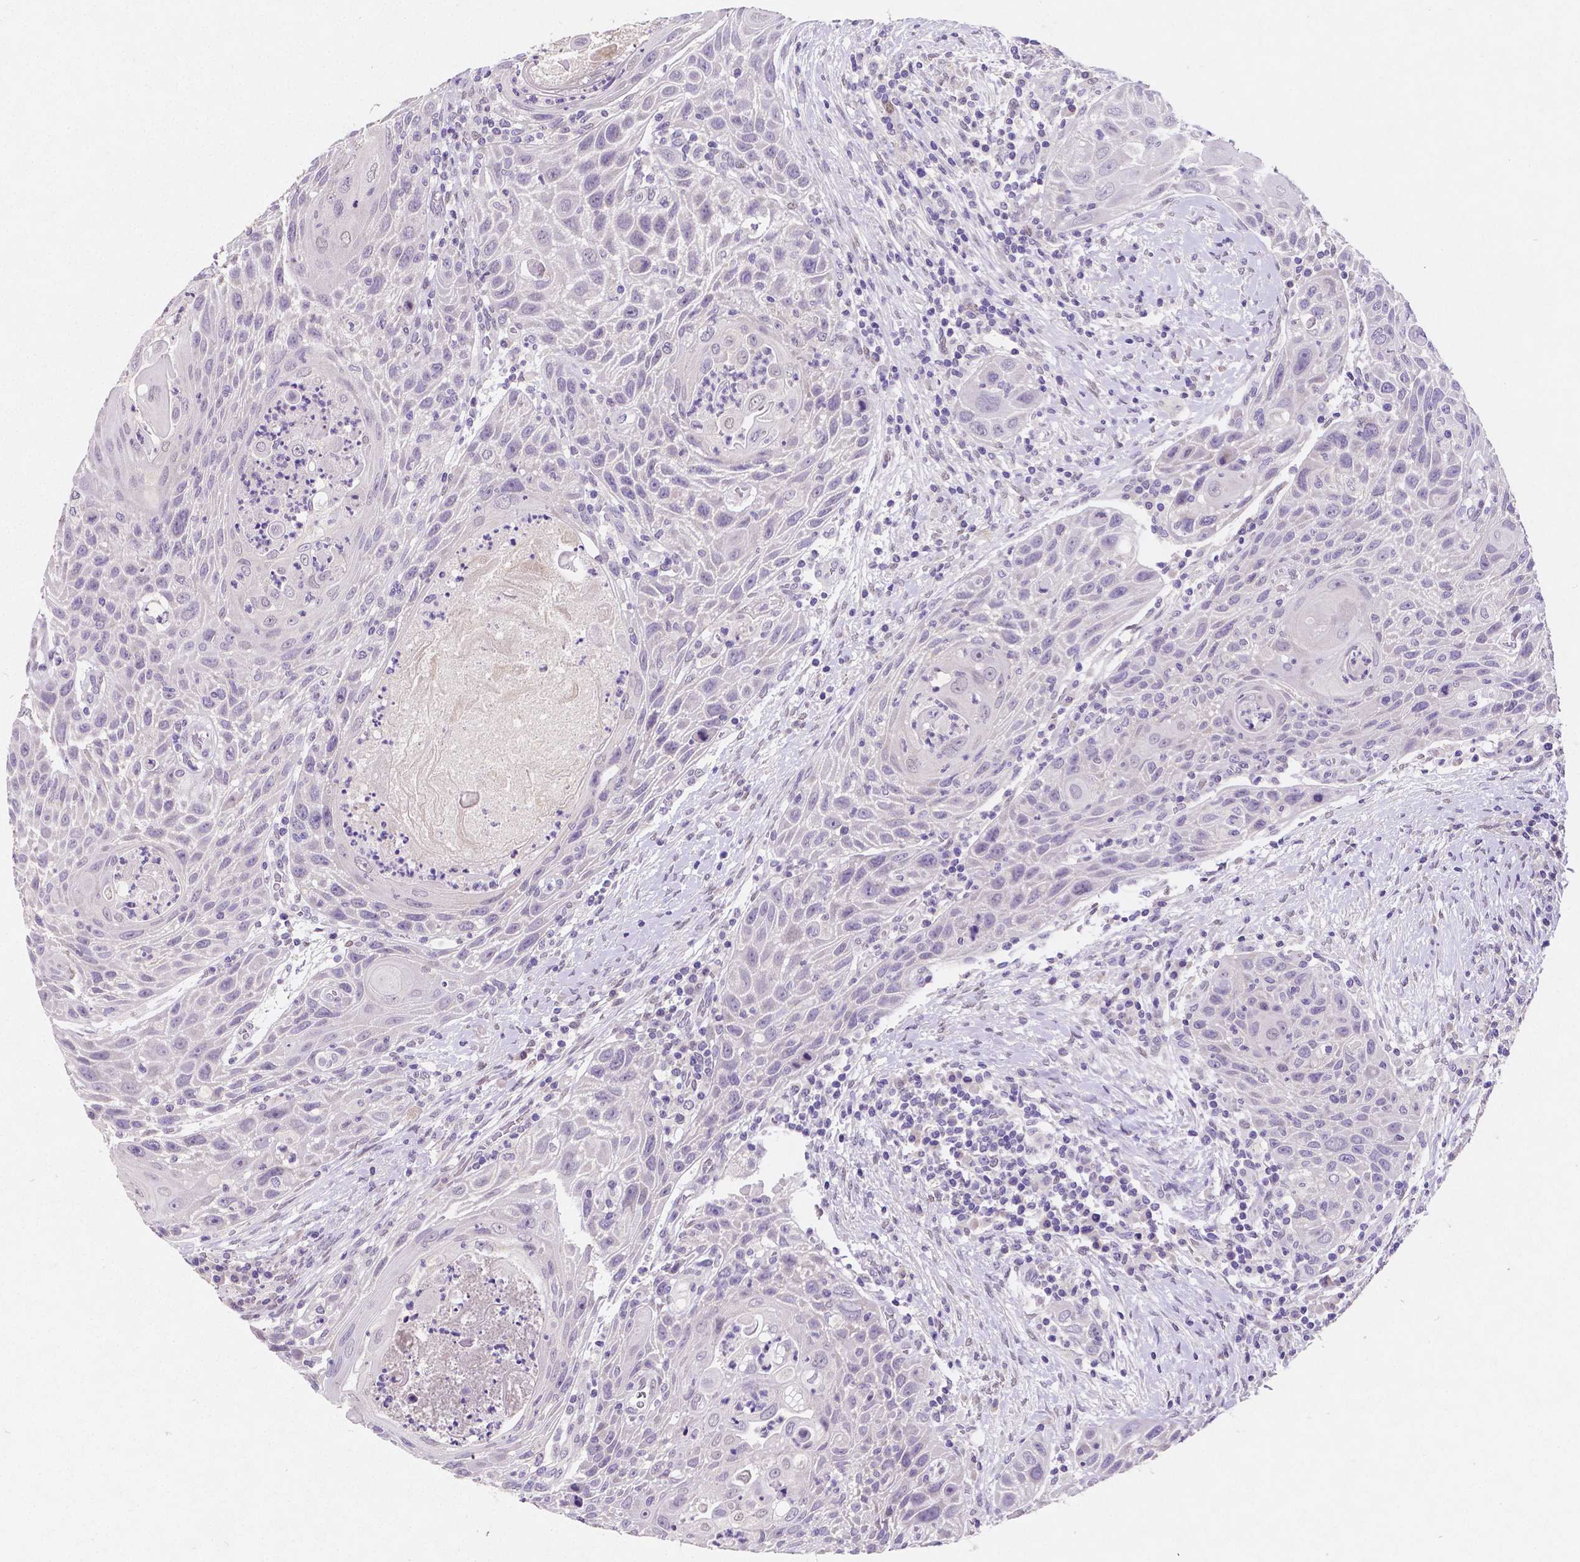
{"staining": {"intensity": "negative", "quantity": "none", "location": "none"}, "tissue": "head and neck cancer", "cell_type": "Tumor cells", "image_type": "cancer", "snomed": [{"axis": "morphology", "description": "Squamous cell carcinoma, NOS"}, {"axis": "topography", "description": "Head-Neck"}], "caption": "High power microscopy micrograph of an immunohistochemistry photomicrograph of head and neck cancer, revealing no significant positivity in tumor cells.", "gene": "SATB2", "patient": {"sex": "male", "age": 69}}